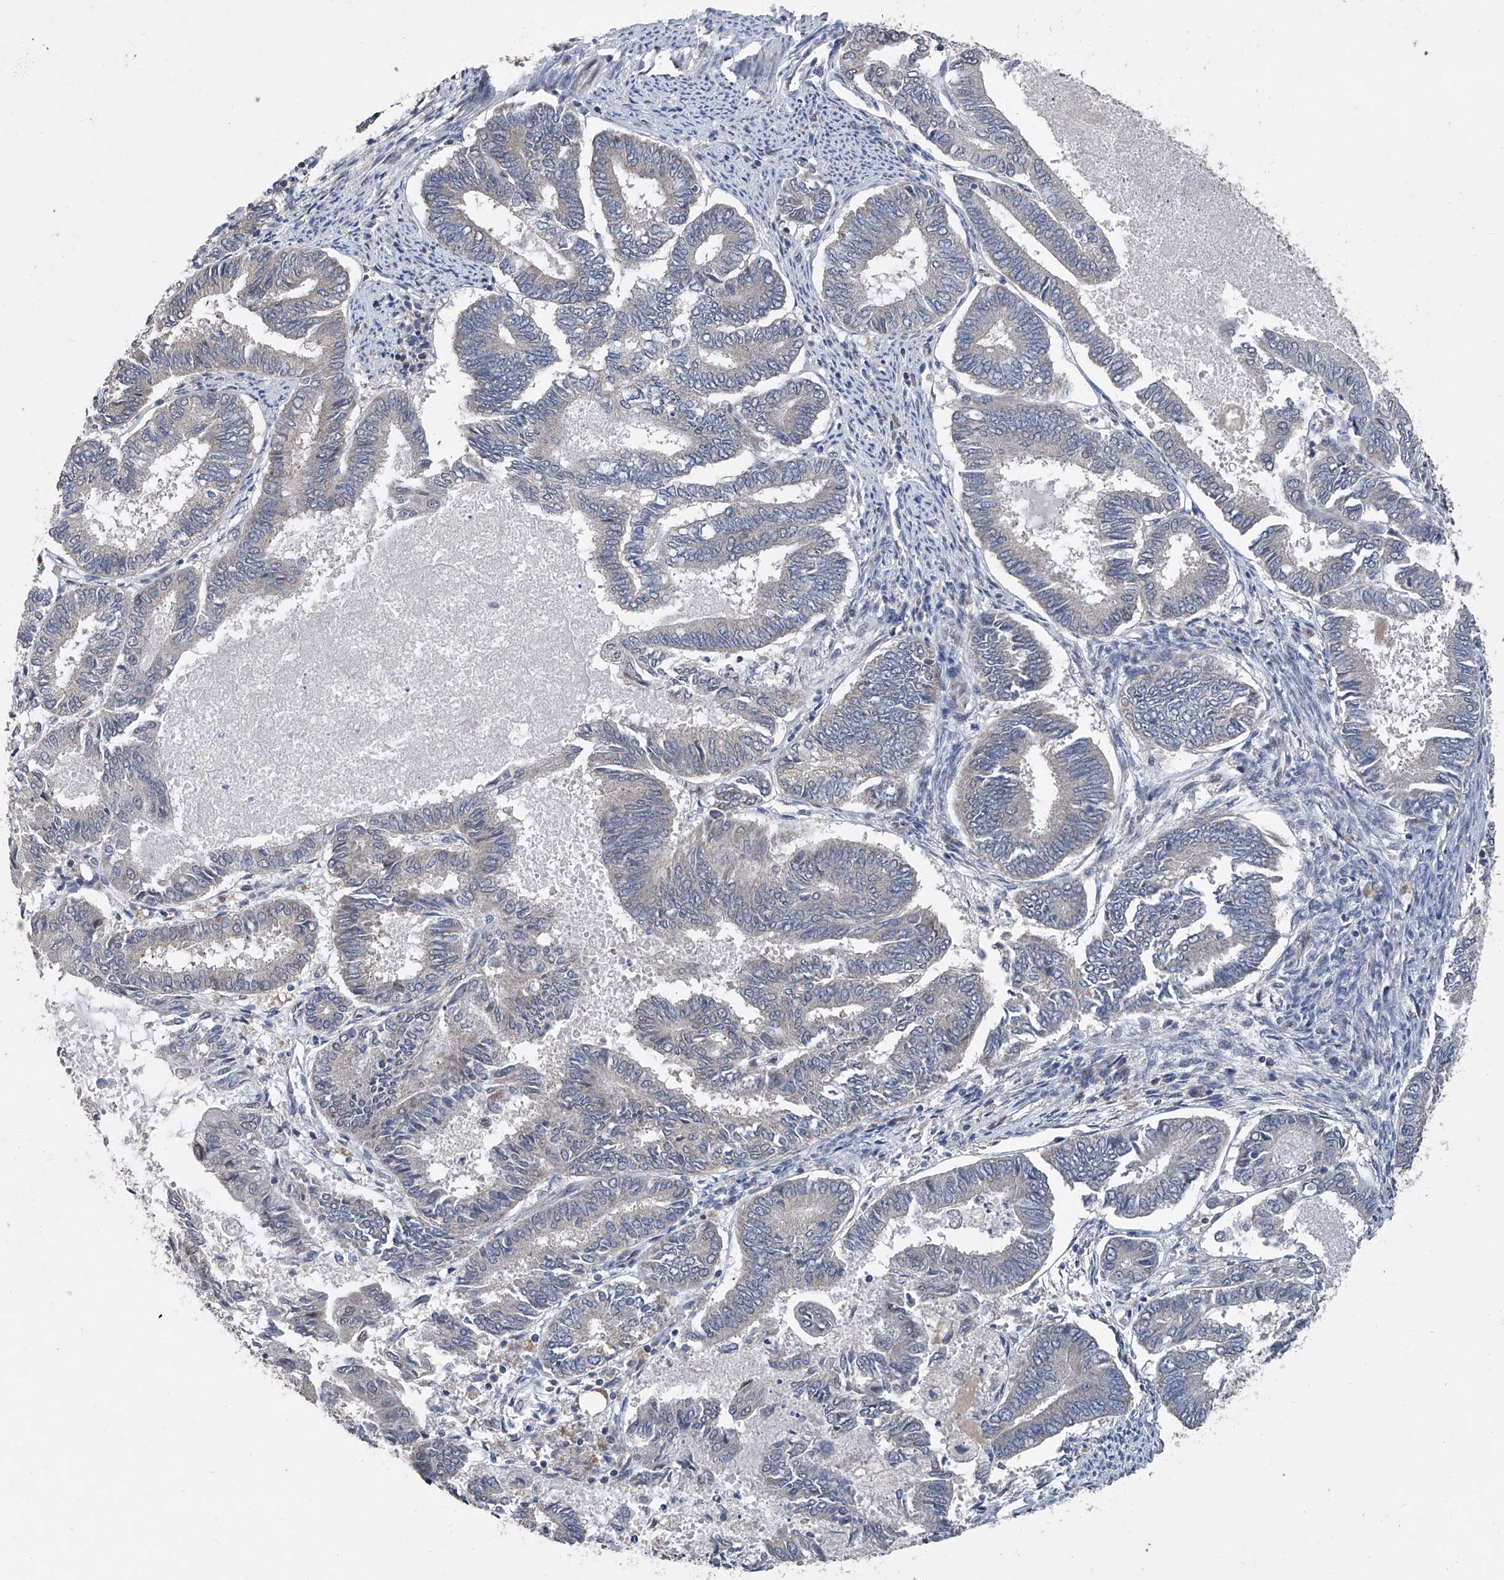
{"staining": {"intensity": "negative", "quantity": "none", "location": "none"}, "tissue": "endometrial cancer", "cell_type": "Tumor cells", "image_type": "cancer", "snomed": [{"axis": "morphology", "description": "Adenocarcinoma, NOS"}, {"axis": "topography", "description": "Endometrium"}], "caption": "Tumor cells are negative for protein expression in human adenocarcinoma (endometrial). (Stains: DAB (3,3'-diaminobenzidine) immunohistochemistry with hematoxylin counter stain, Microscopy: brightfield microscopy at high magnification).", "gene": "BCKDHB", "patient": {"sex": "female", "age": 86}}